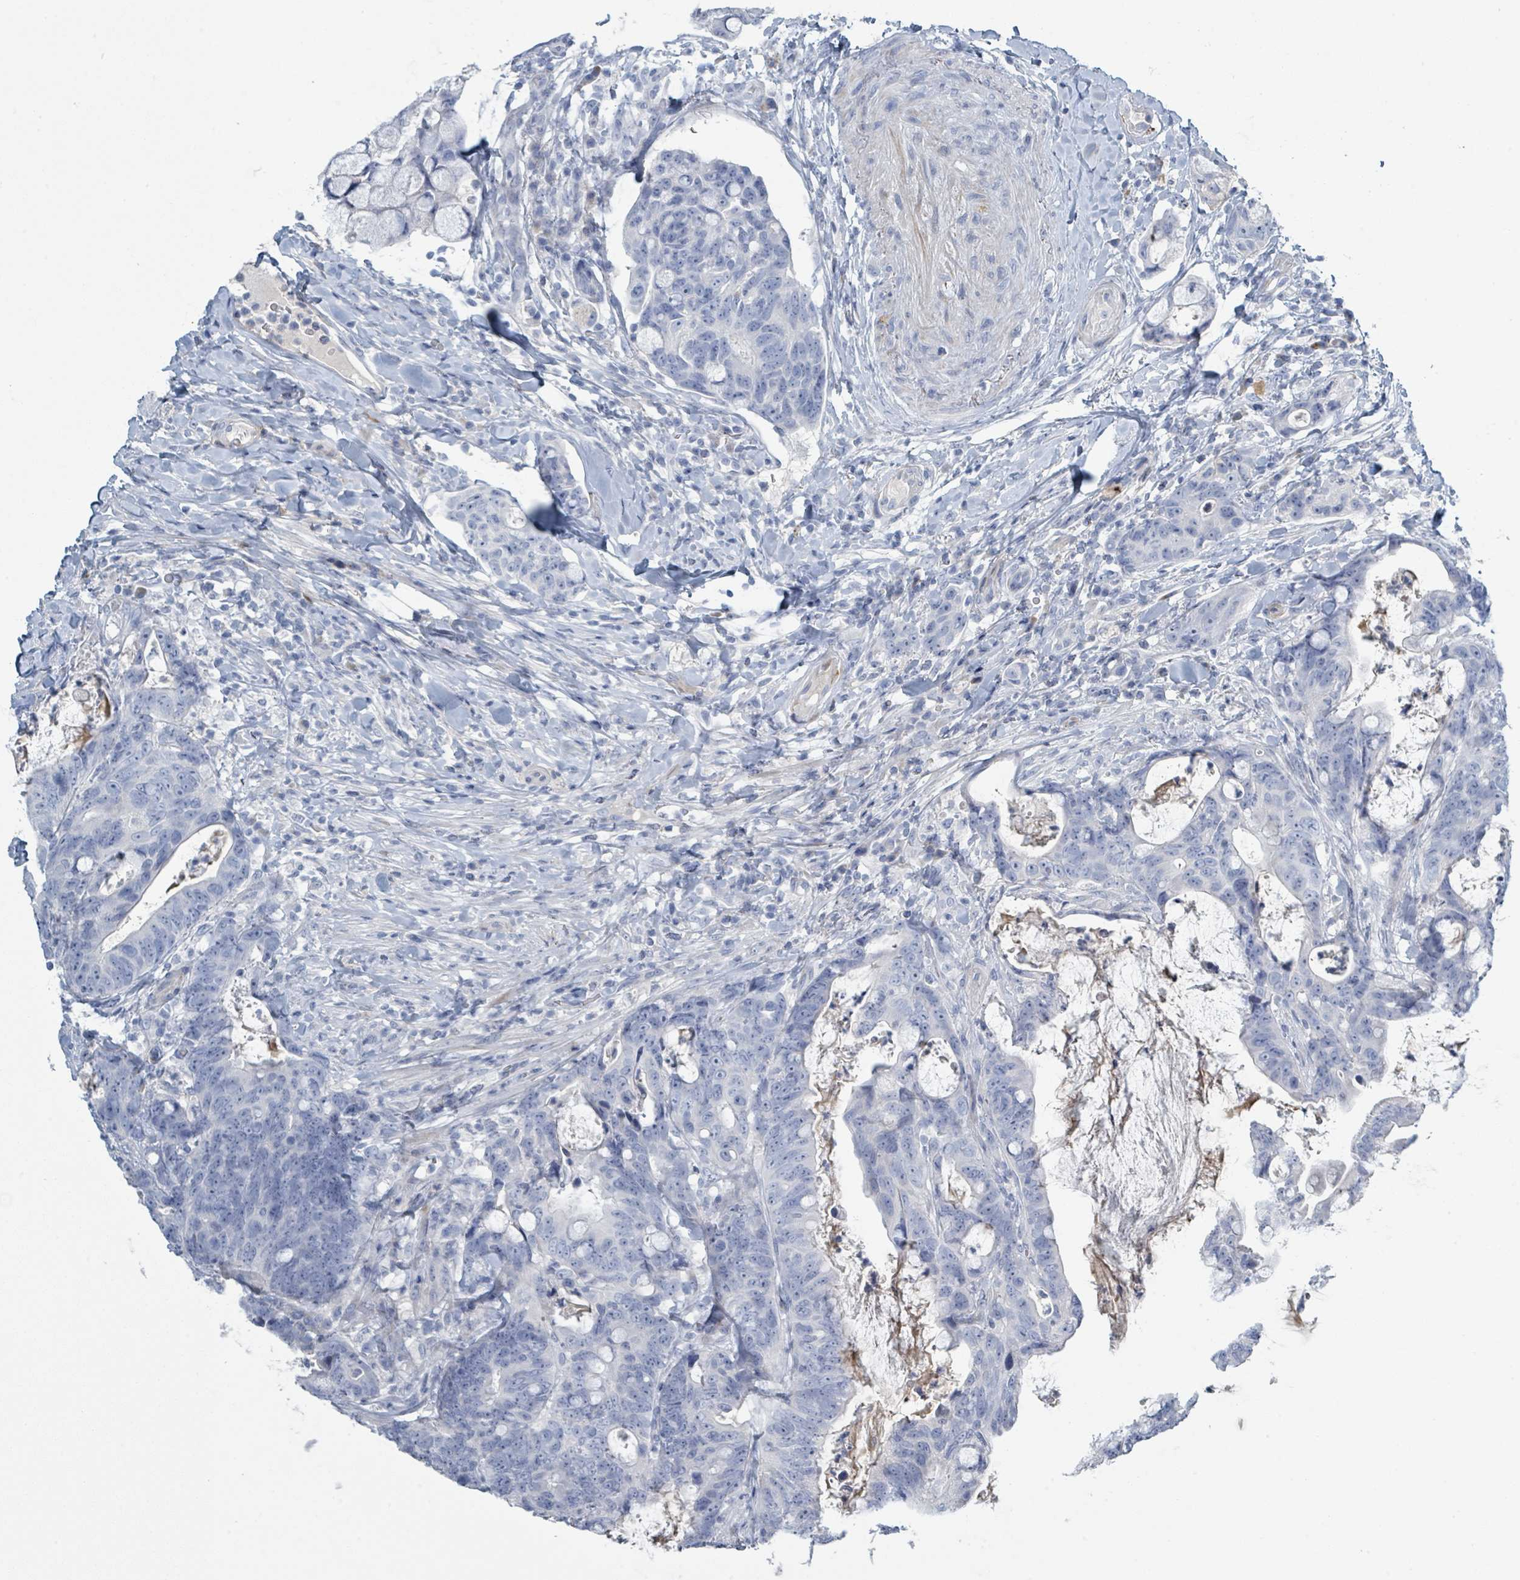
{"staining": {"intensity": "negative", "quantity": "none", "location": "none"}, "tissue": "colorectal cancer", "cell_type": "Tumor cells", "image_type": "cancer", "snomed": [{"axis": "morphology", "description": "Adenocarcinoma, NOS"}, {"axis": "topography", "description": "Colon"}], "caption": "Immunohistochemistry image of neoplastic tissue: human colorectal adenocarcinoma stained with DAB (3,3'-diaminobenzidine) shows no significant protein positivity in tumor cells. (IHC, brightfield microscopy, high magnification).", "gene": "RAB33B", "patient": {"sex": "female", "age": 82}}